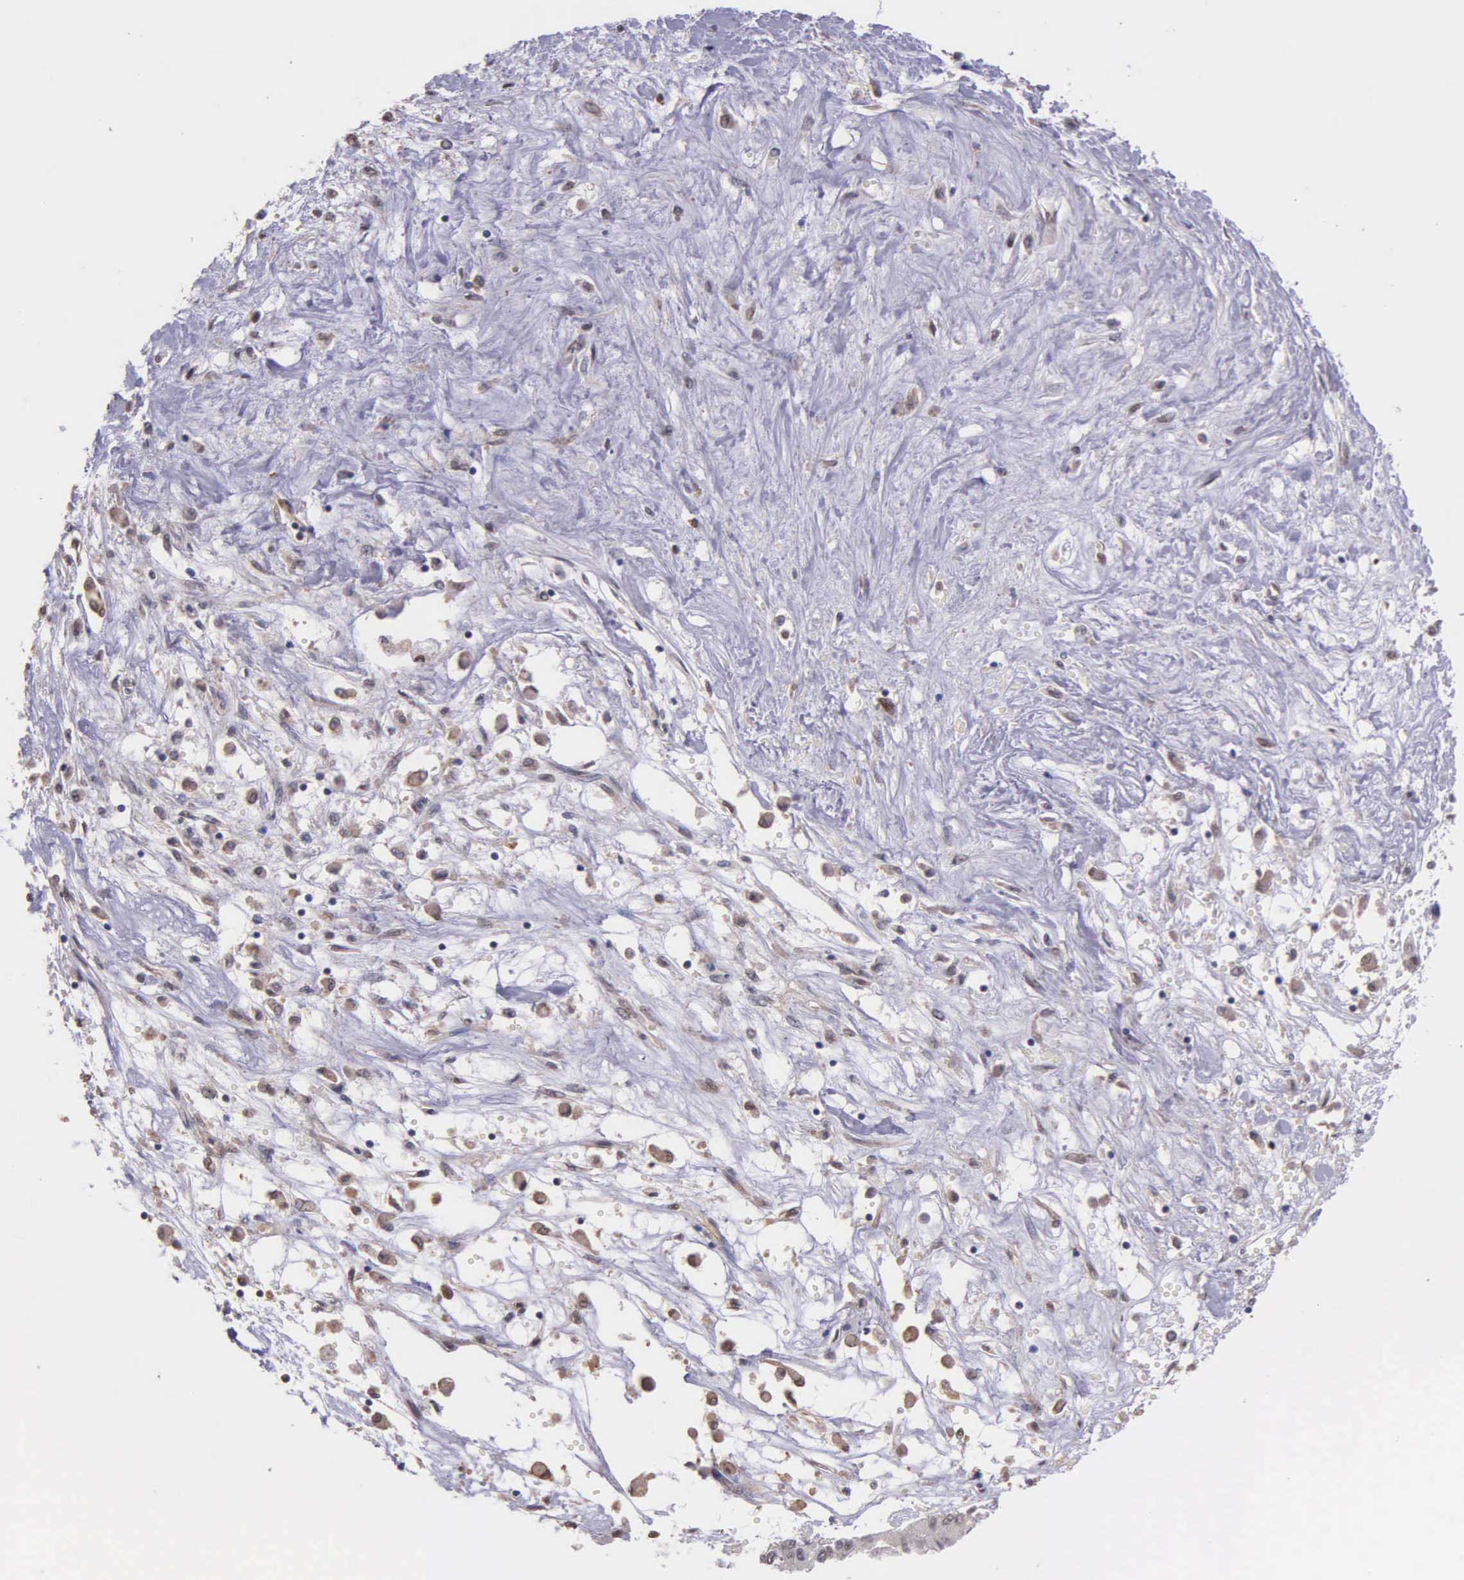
{"staining": {"intensity": "weak", "quantity": "25%-75%", "location": "cytoplasmic/membranous,nuclear"}, "tissue": "liver cancer", "cell_type": "Tumor cells", "image_type": "cancer", "snomed": [{"axis": "morphology", "description": "Carcinoma, Hepatocellular, NOS"}, {"axis": "topography", "description": "Liver"}], "caption": "Hepatocellular carcinoma (liver) stained with IHC shows weak cytoplasmic/membranous and nuclear staining in approximately 25%-75% of tumor cells.", "gene": "PSMC1", "patient": {"sex": "male", "age": 64}}